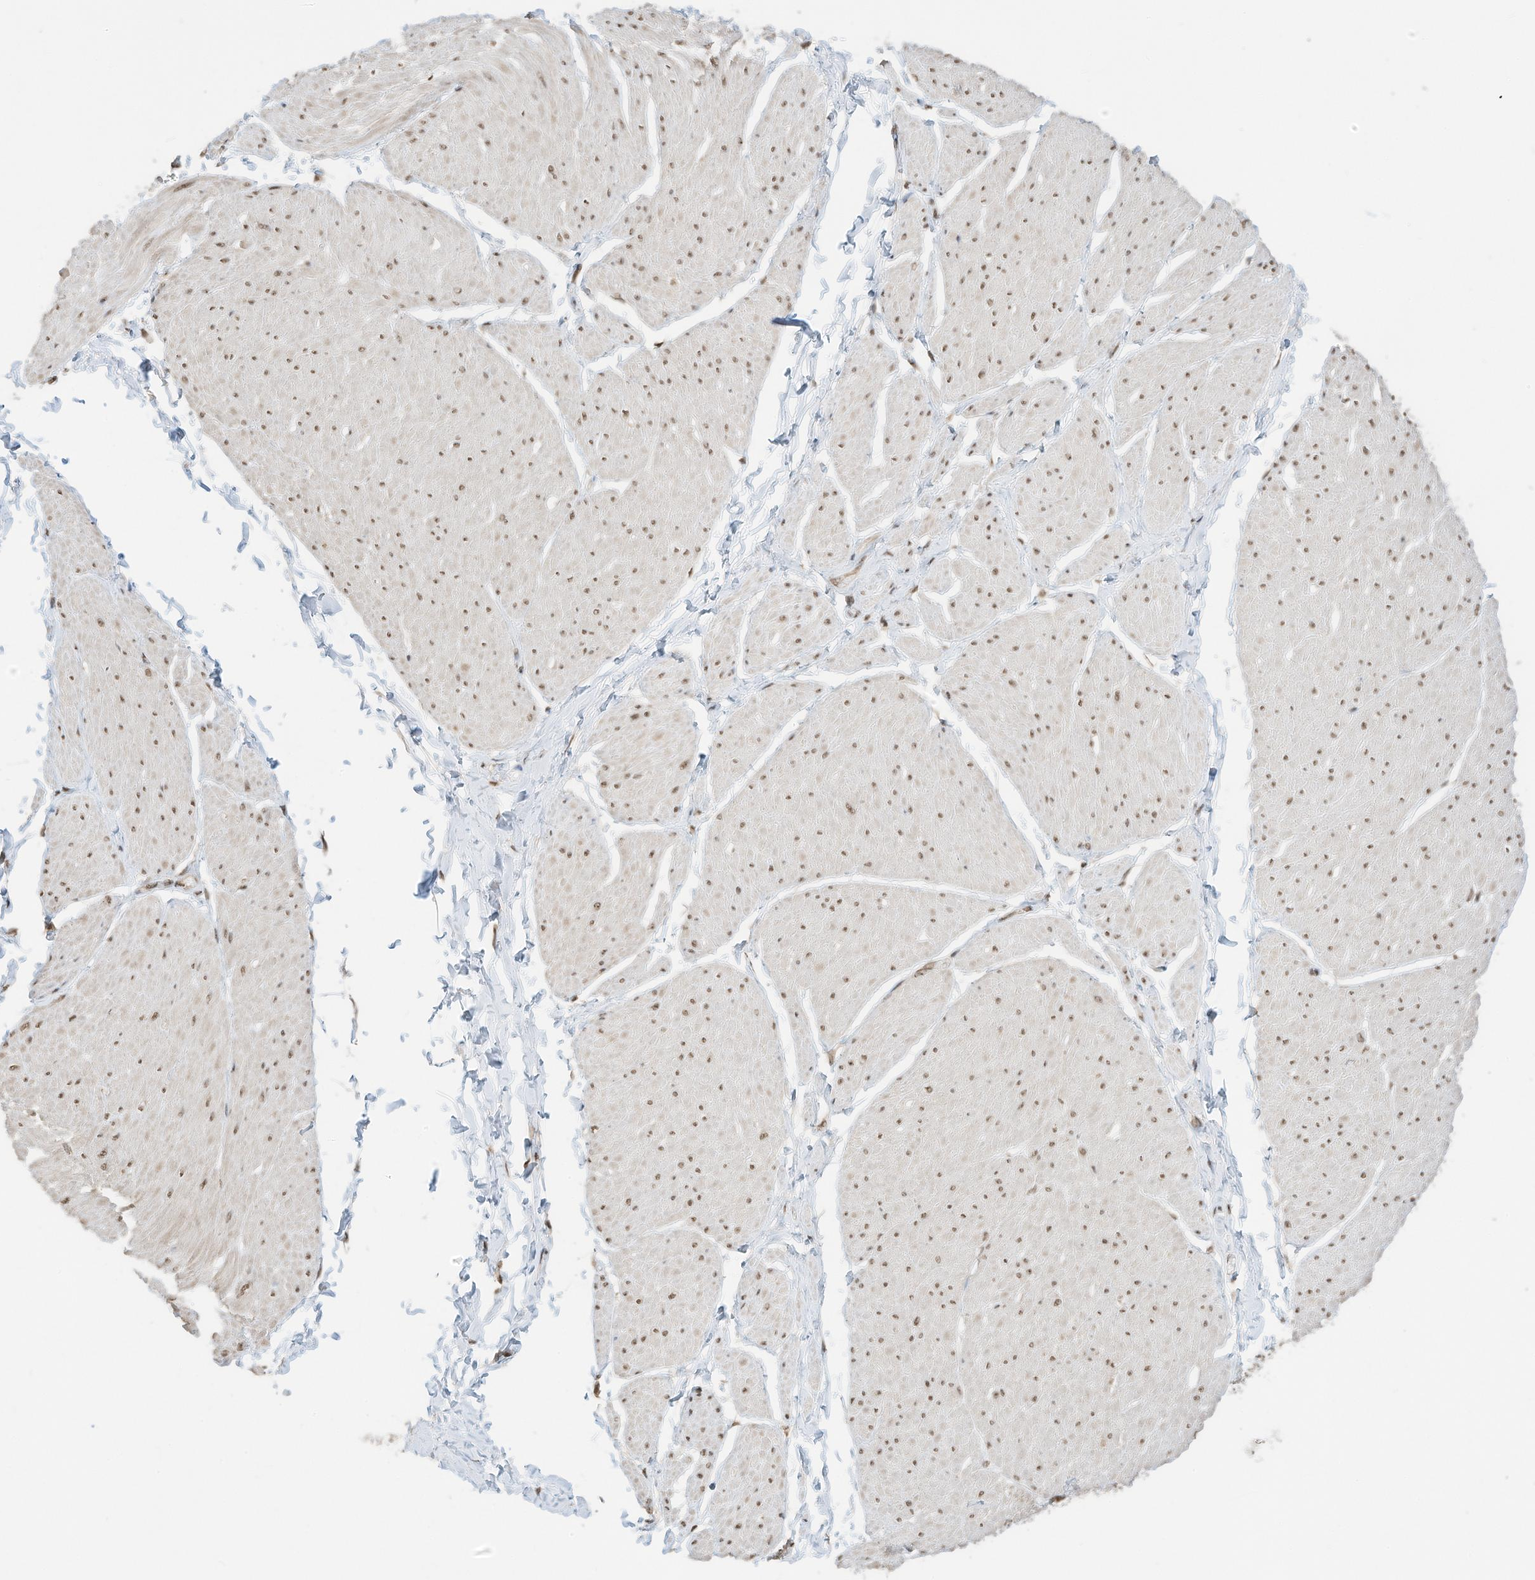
{"staining": {"intensity": "moderate", "quantity": ">75%", "location": "nuclear"}, "tissue": "smooth muscle", "cell_type": "Smooth muscle cells", "image_type": "normal", "snomed": [{"axis": "morphology", "description": "Urothelial carcinoma, High grade"}, {"axis": "topography", "description": "Urinary bladder"}], "caption": "Moderate nuclear protein positivity is present in approximately >75% of smooth muscle cells in smooth muscle.", "gene": "ZNF195", "patient": {"sex": "male", "age": 46}}